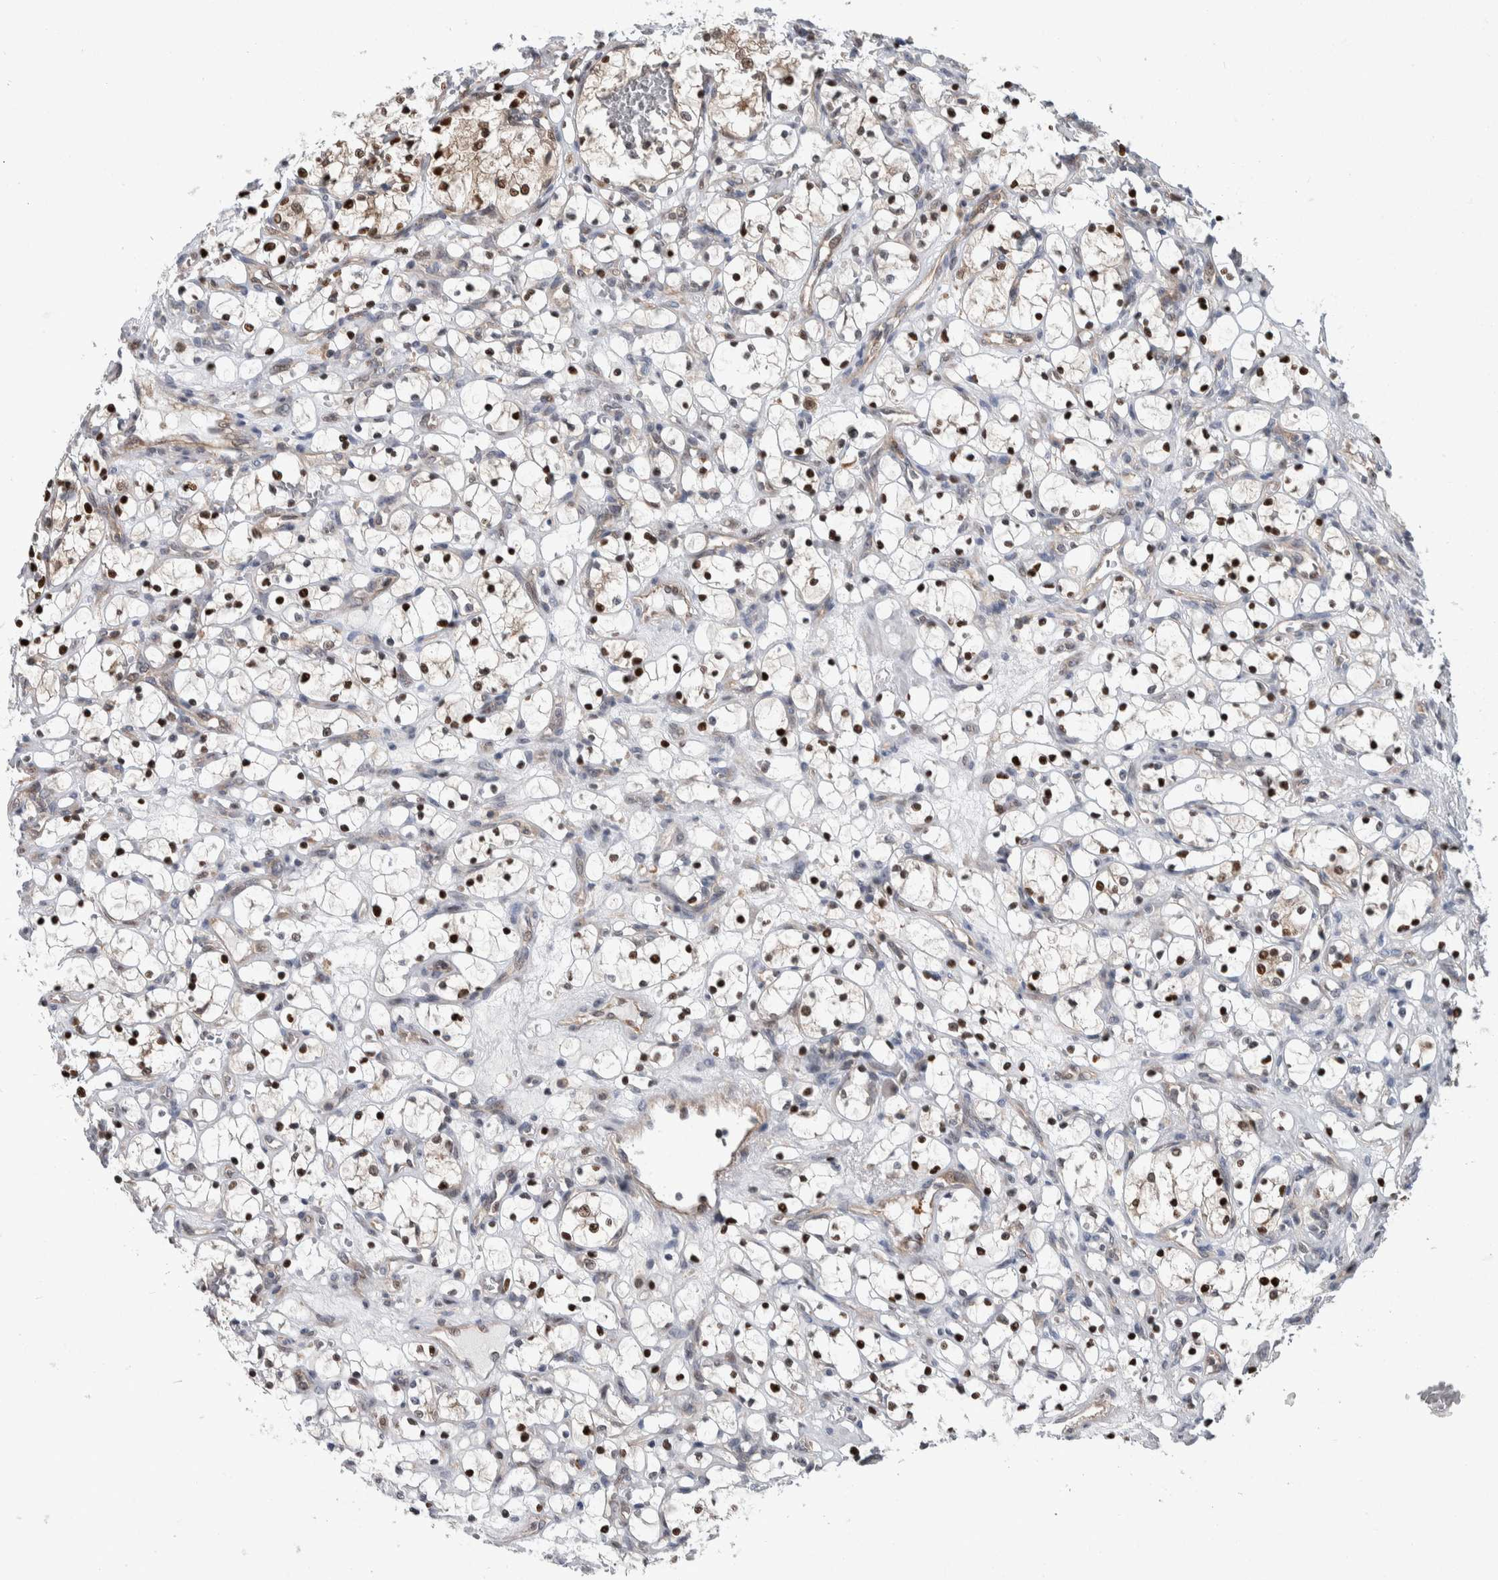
{"staining": {"intensity": "strong", "quantity": ">75%", "location": "nuclear"}, "tissue": "renal cancer", "cell_type": "Tumor cells", "image_type": "cancer", "snomed": [{"axis": "morphology", "description": "Adenocarcinoma, NOS"}, {"axis": "topography", "description": "Kidney"}], "caption": "A high amount of strong nuclear positivity is seen in approximately >75% of tumor cells in renal adenocarcinoma tissue.", "gene": "PTPA", "patient": {"sex": "female", "age": 69}}